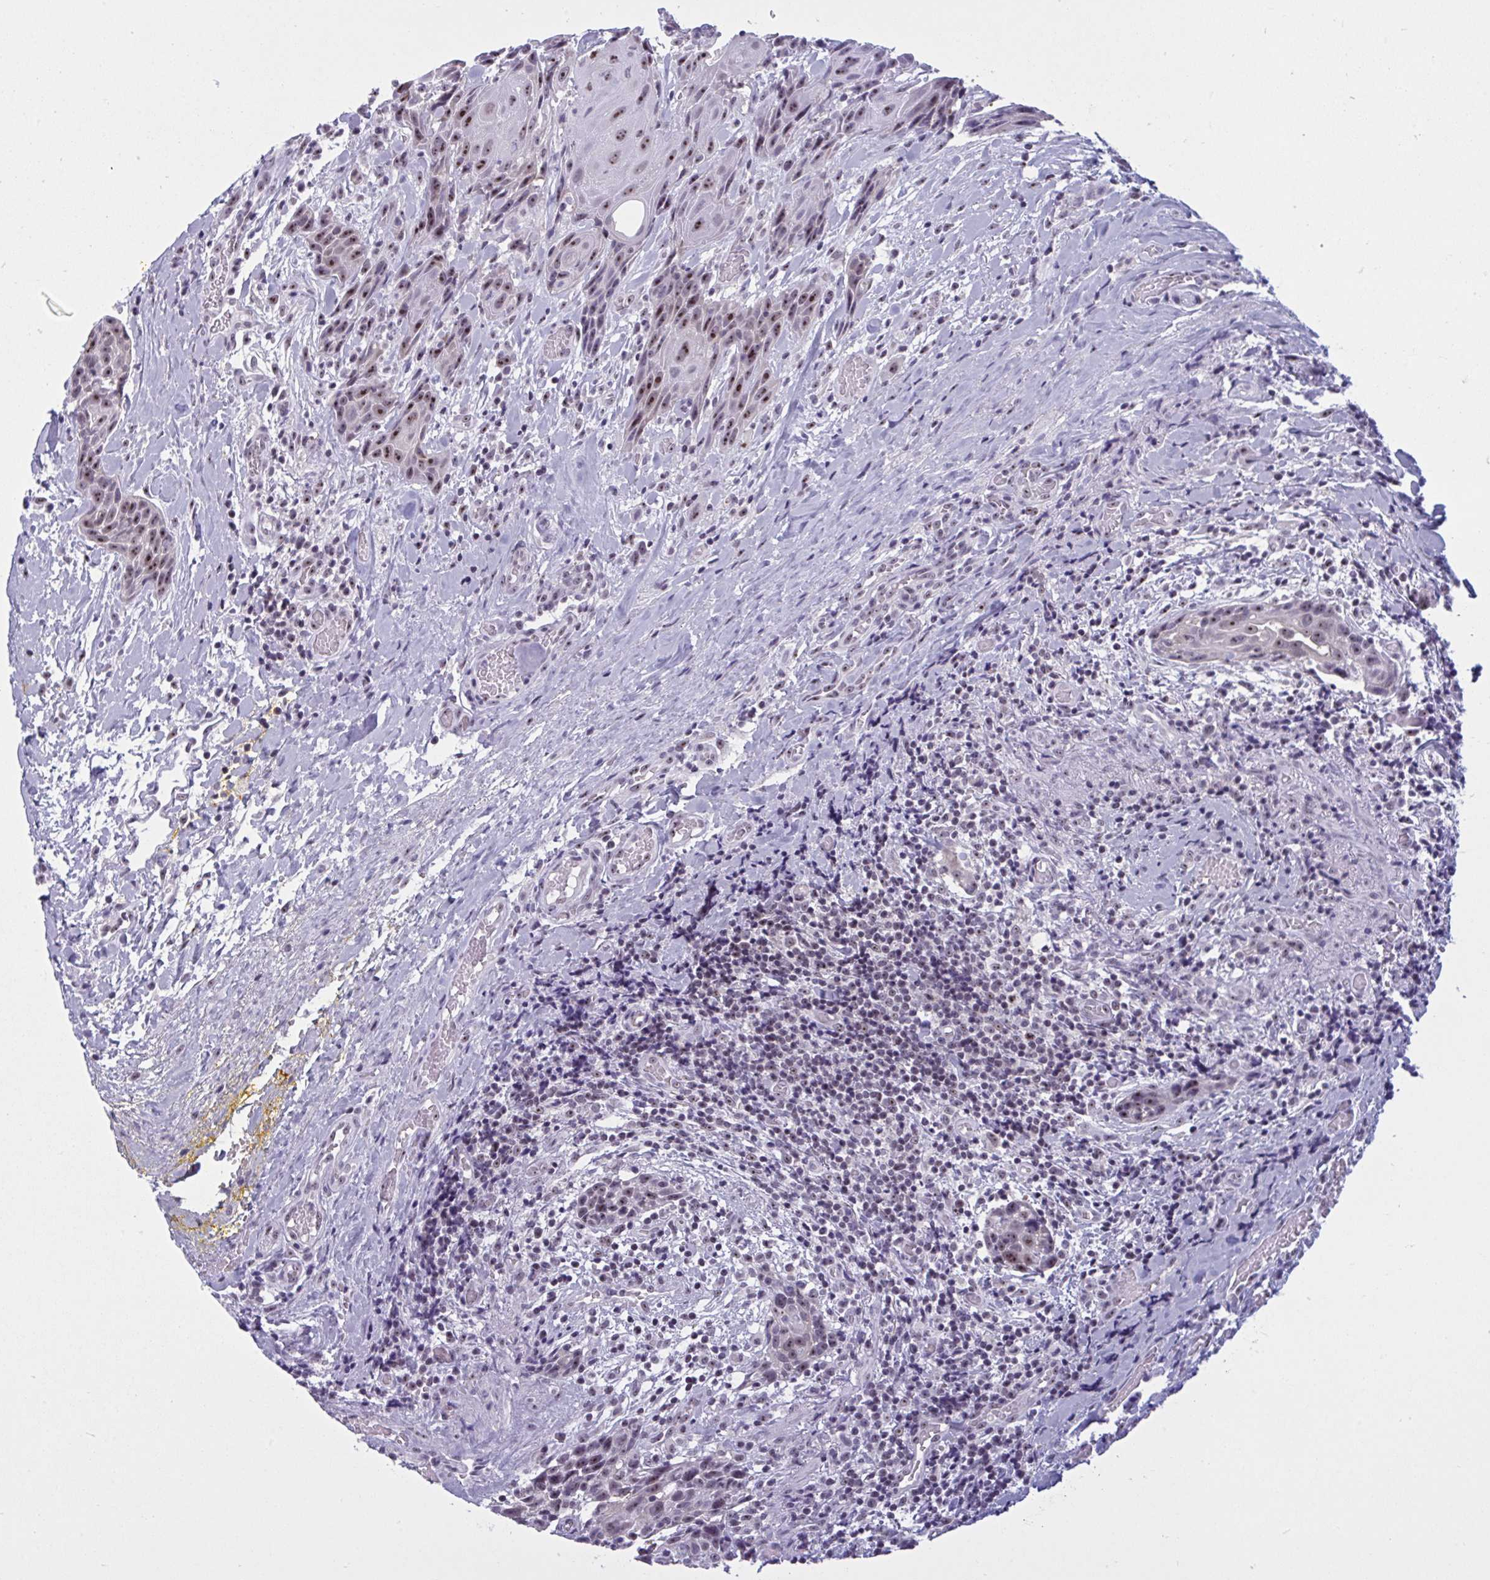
{"staining": {"intensity": "strong", "quantity": "25%-75%", "location": "nuclear"}, "tissue": "head and neck cancer", "cell_type": "Tumor cells", "image_type": "cancer", "snomed": [{"axis": "morphology", "description": "Squamous cell carcinoma, NOS"}, {"axis": "topography", "description": "Oral tissue"}, {"axis": "topography", "description": "Head-Neck"}], "caption": "This photomicrograph shows IHC staining of head and neck cancer, with high strong nuclear positivity in about 25%-75% of tumor cells.", "gene": "TGM6", "patient": {"sex": "male", "age": 49}}